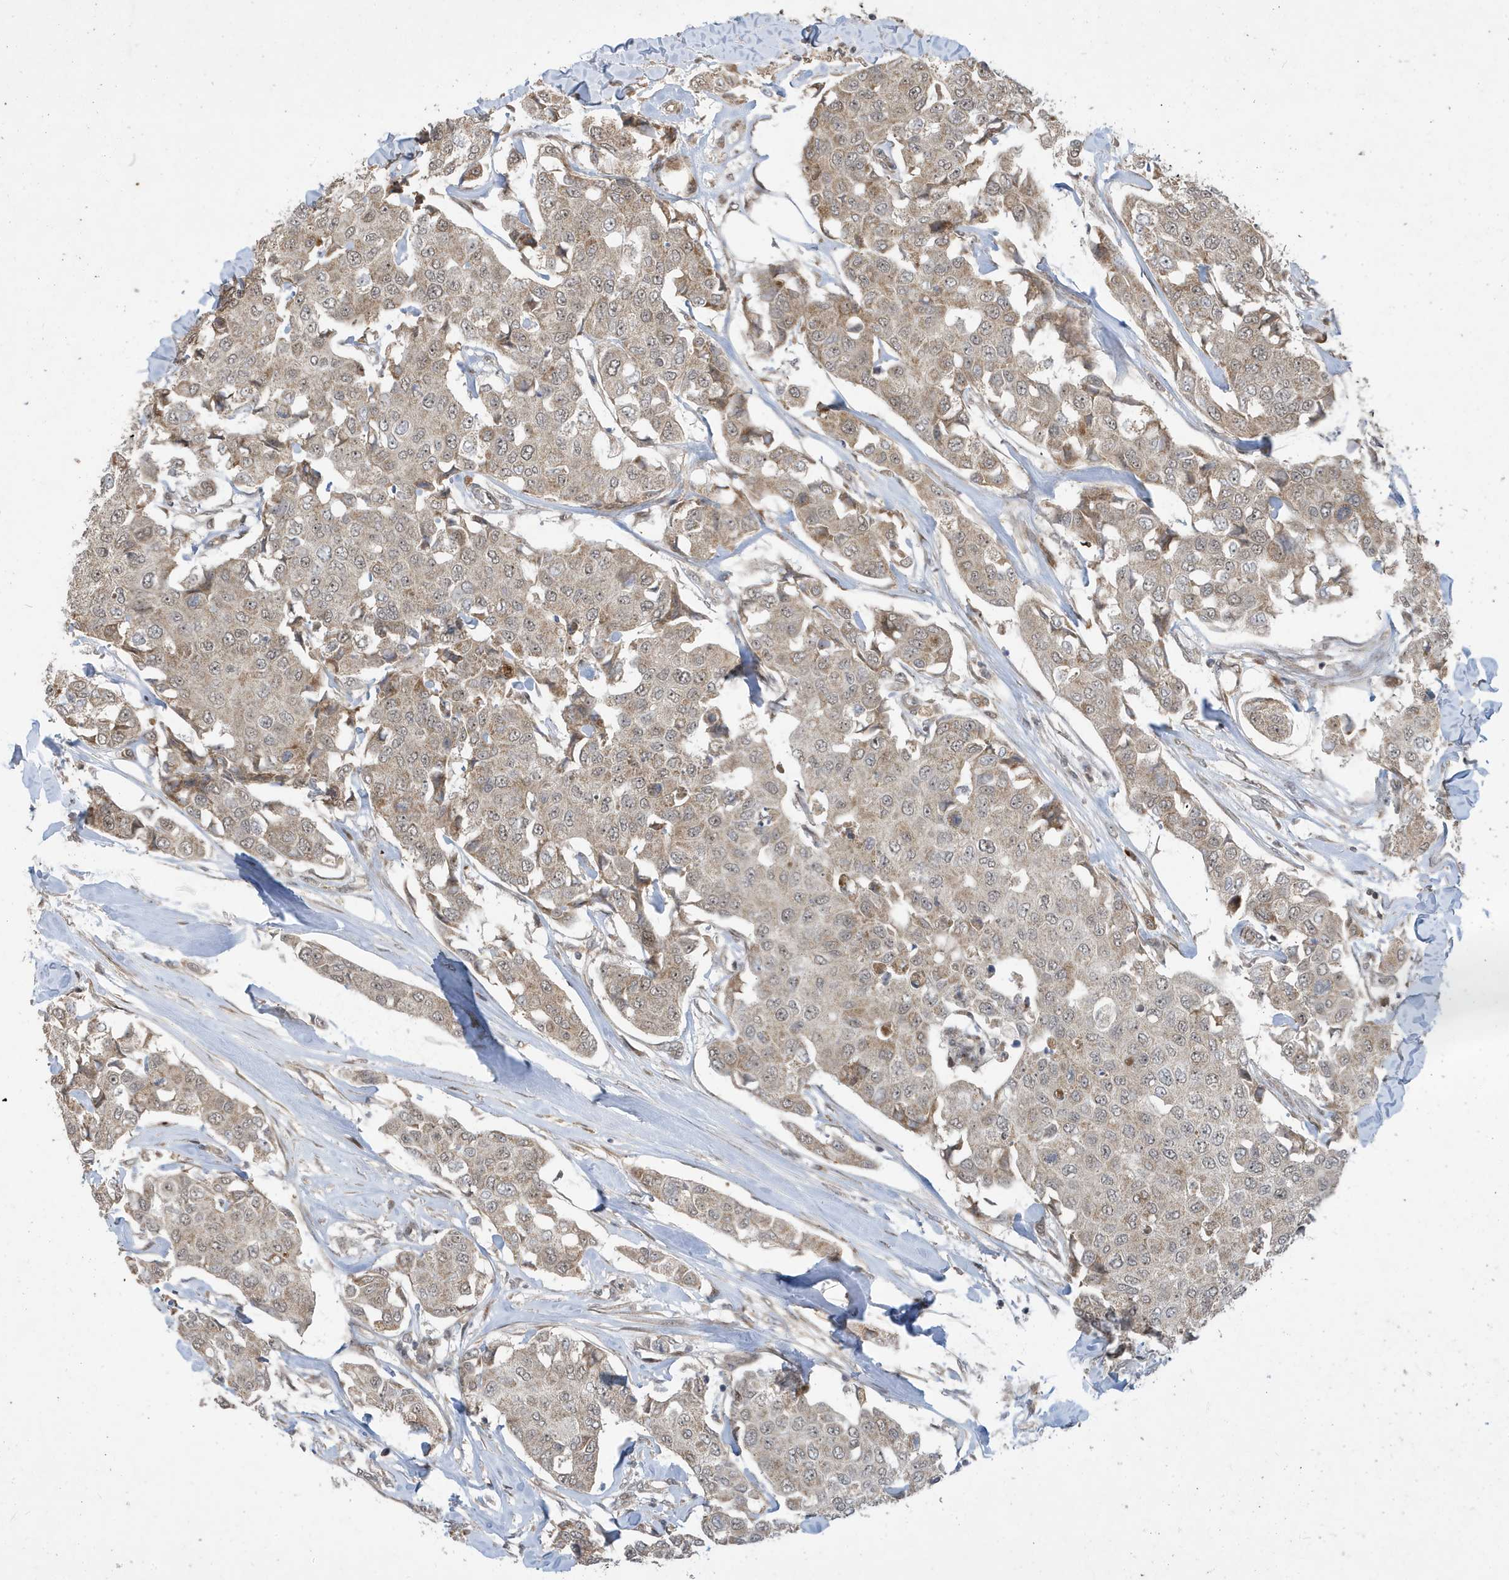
{"staining": {"intensity": "weak", "quantity": "25%-75%", "location": "cytoplasmic/membranous"}, "tissue": "breast cancer", "cell_type": "Tumor cells", "image_type": "cancer", "snomed": [{"axis": "morphology", "description": "Duct carcinoma"}, {"axis": "topography", "description": "Breast"}], "caption": "Immunohistochemistry (IHC) photomicrograph of neoplastic tissue: human breast infiltrating ductal carcinoma stained using immunohistochemistry (IHC) shows low levels of weak protein expression localized specifically in the cytoplasmic/membranous of tumor cells, appearing as a cytoplasmic/membranous brown color.", "gene": "FAM9B", "patient": {"sex": "female", "age": 80}}